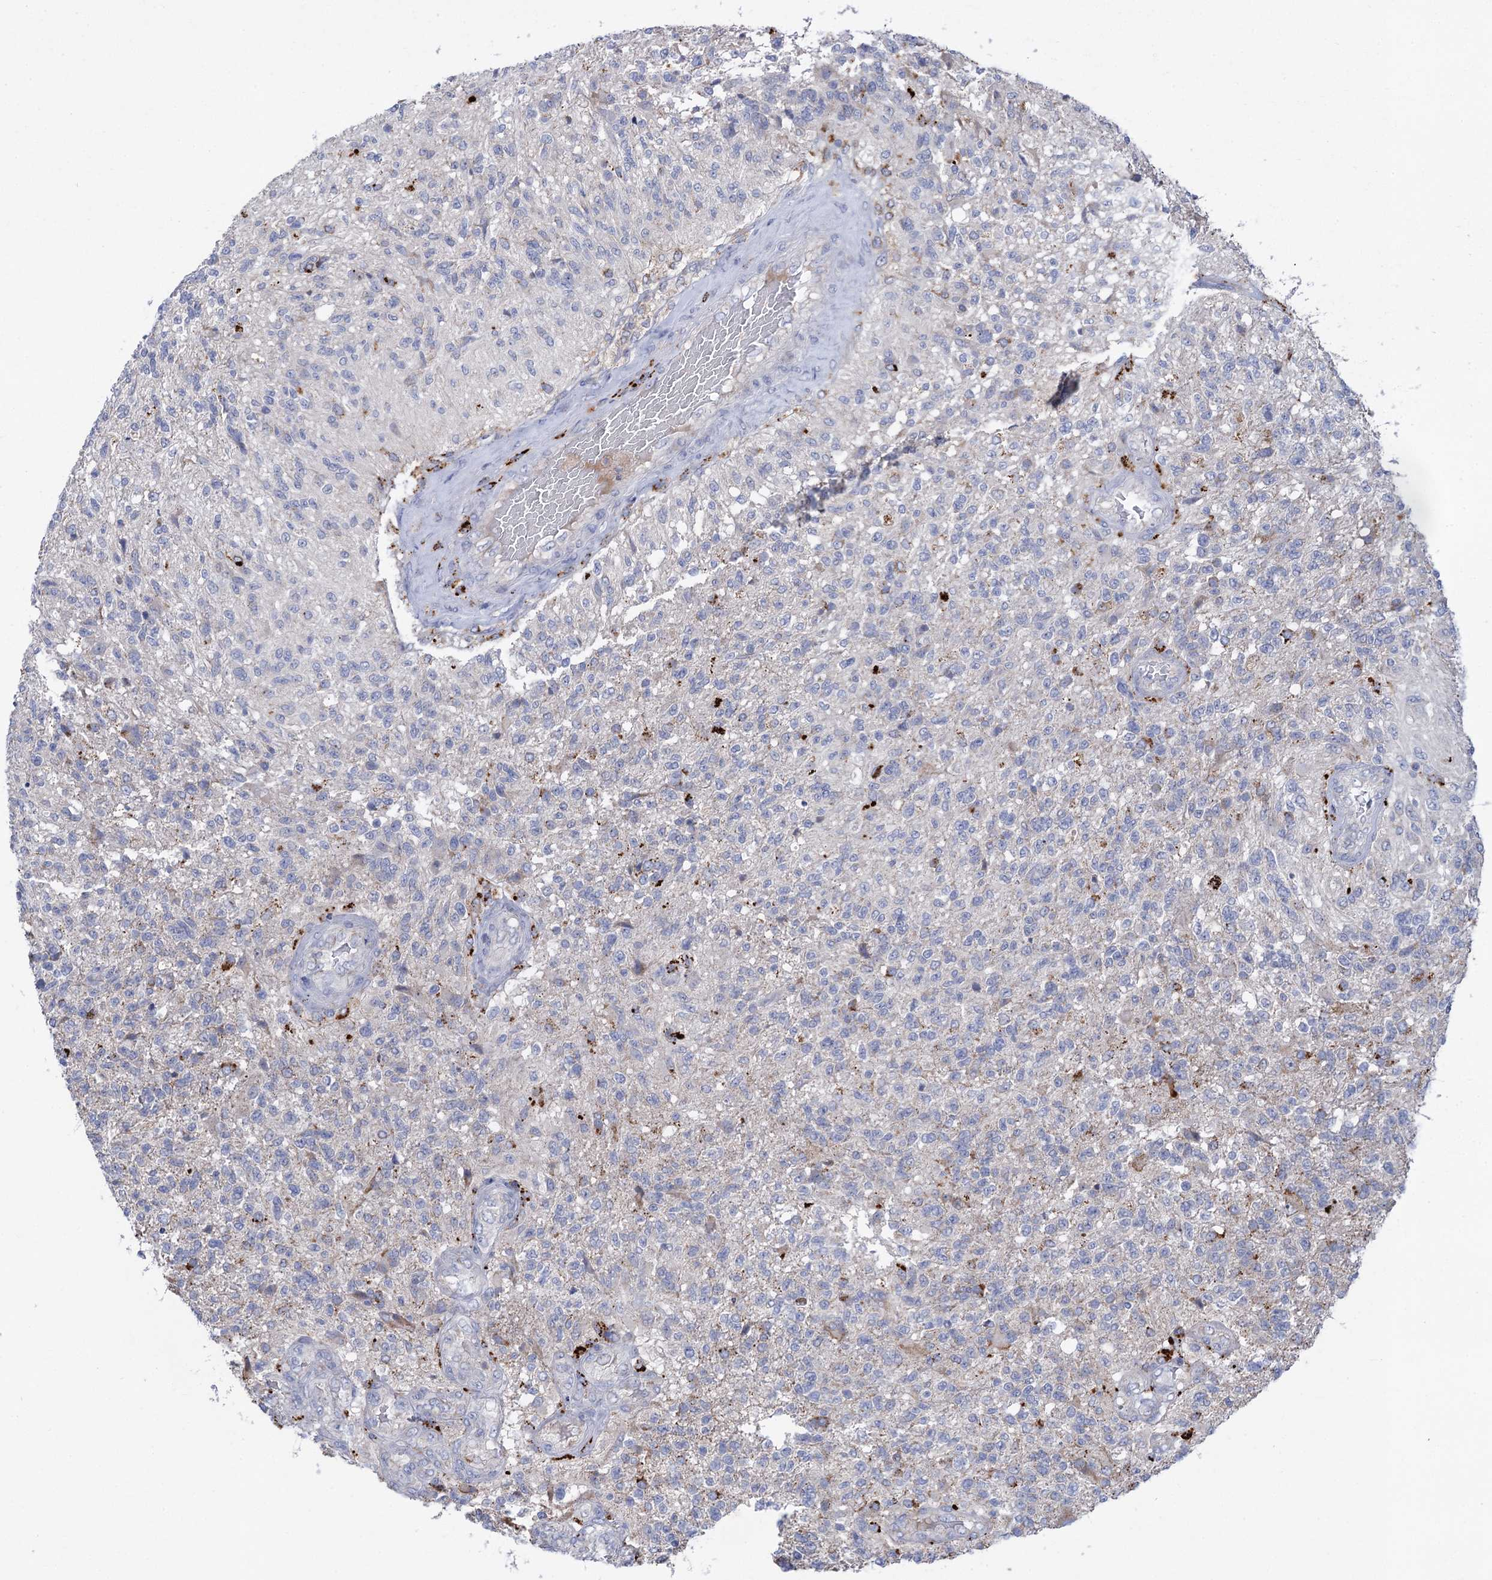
{"staining": {"intensity": "negative", "quantity": "none", "location": "none"}, "tissue": "glioma", "cell_type": "Tumor cells", "image_type": "cancer", "snomed": [{"axis": "morphology", "description": "Glioma, malignant, High grade"}, {"axis": "topography", "description": "Brain"}], "caption": "Glioma stained for a protein using immunohistochemistry (IHC) exhibits no expression tumor cells.", "gene": "ANKS3", "patient": {"sex": "male", "age": 56}}